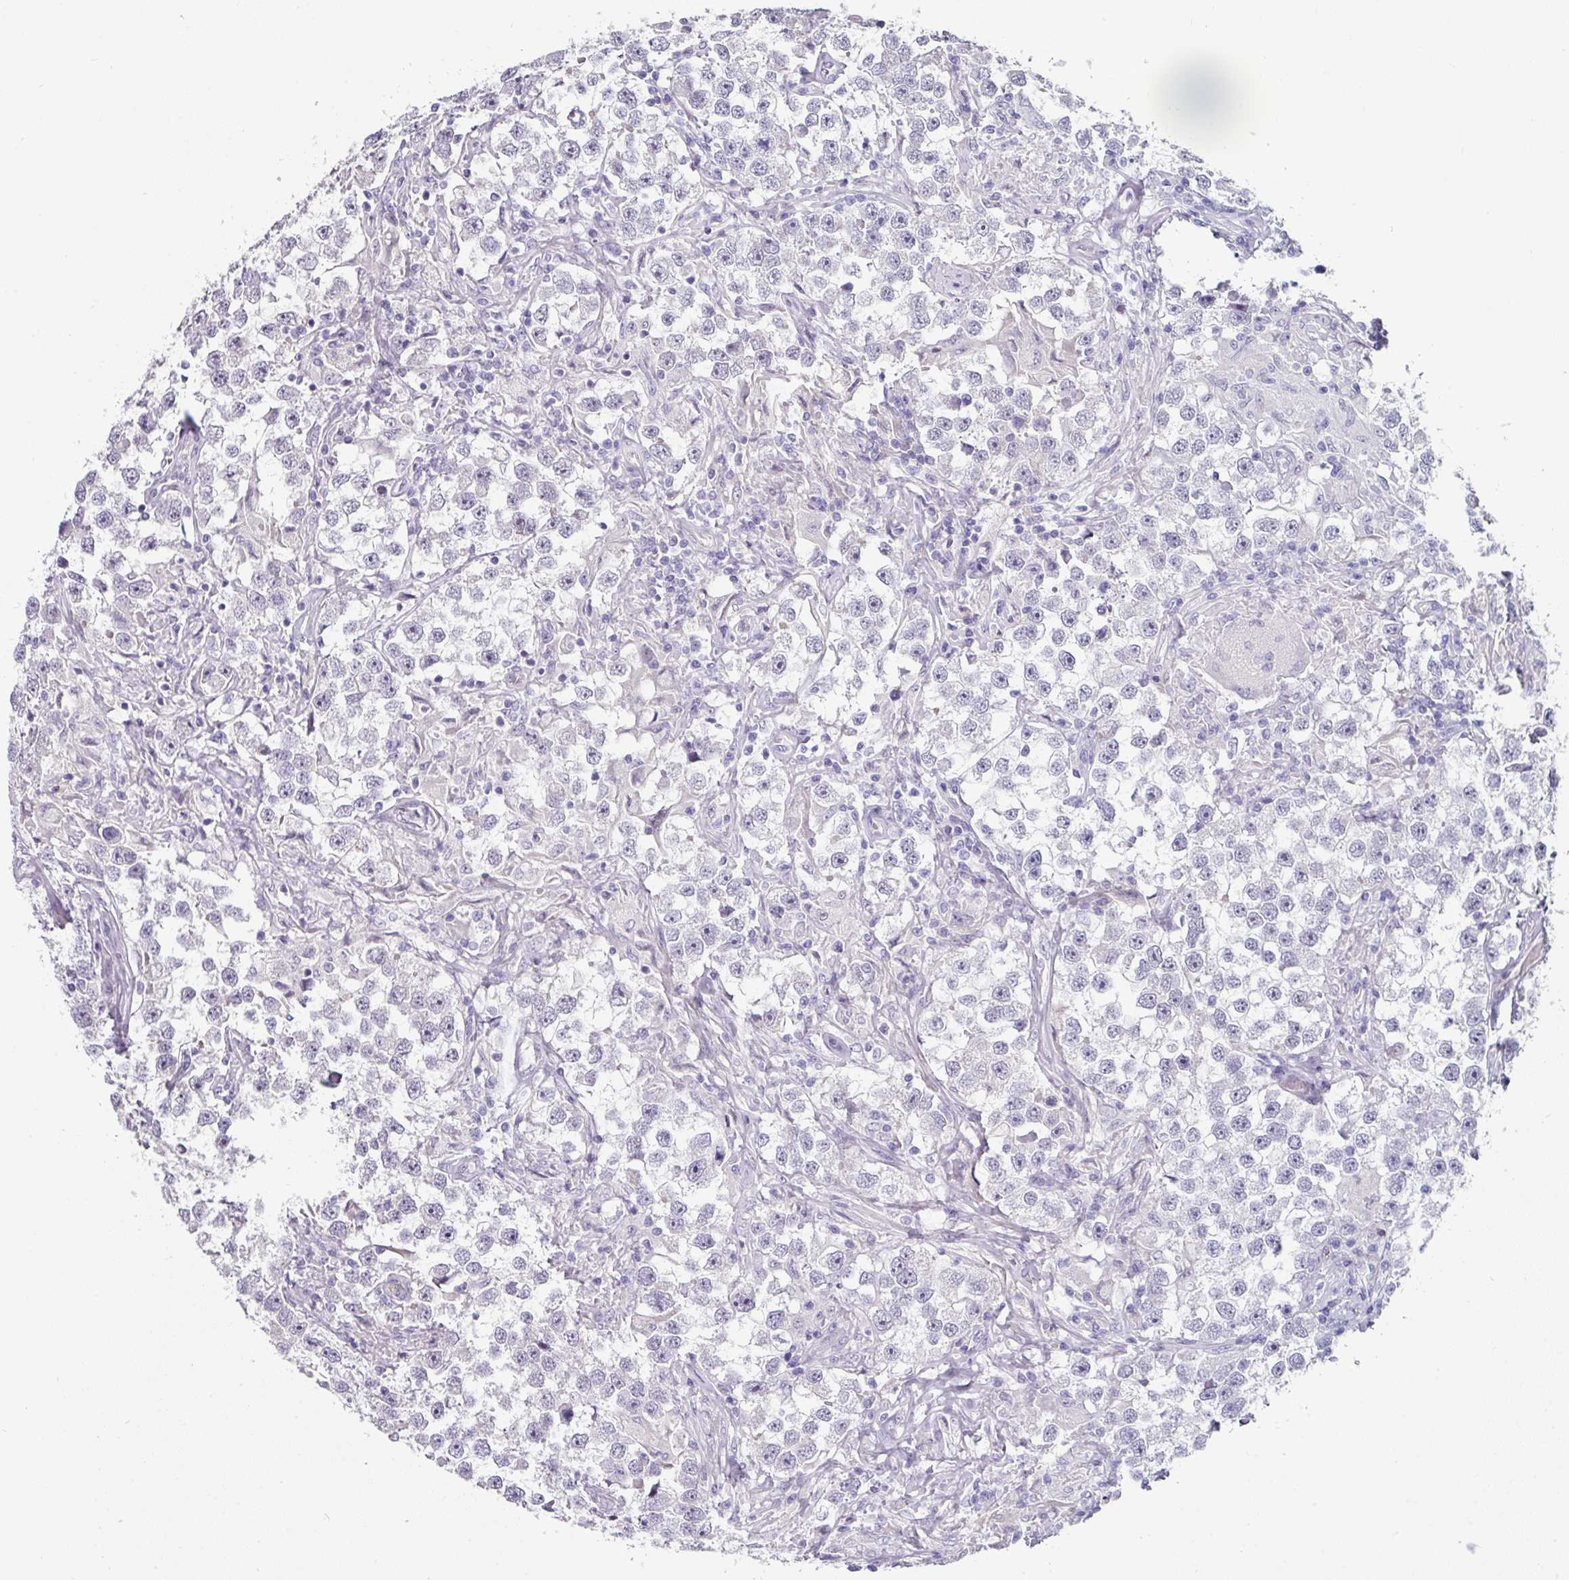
{"staining": {"intensity": "negative", "quantity": "none", "location": "none"}, "tissue": "testis cancer", "cell_type": "Tumor cells", "image_type": "cancer", "snomed": [{"axis": "morphology", "description": "Seminoma, NOS"}, {"axis": "topography", "description": "Testis"}], "caption": "This is an immunohistochemistry micrograph of testis seminoma. There is no expression in tumor cells.", "gene": "EYA3", "patient": {"sex": "male", "age": 46}}